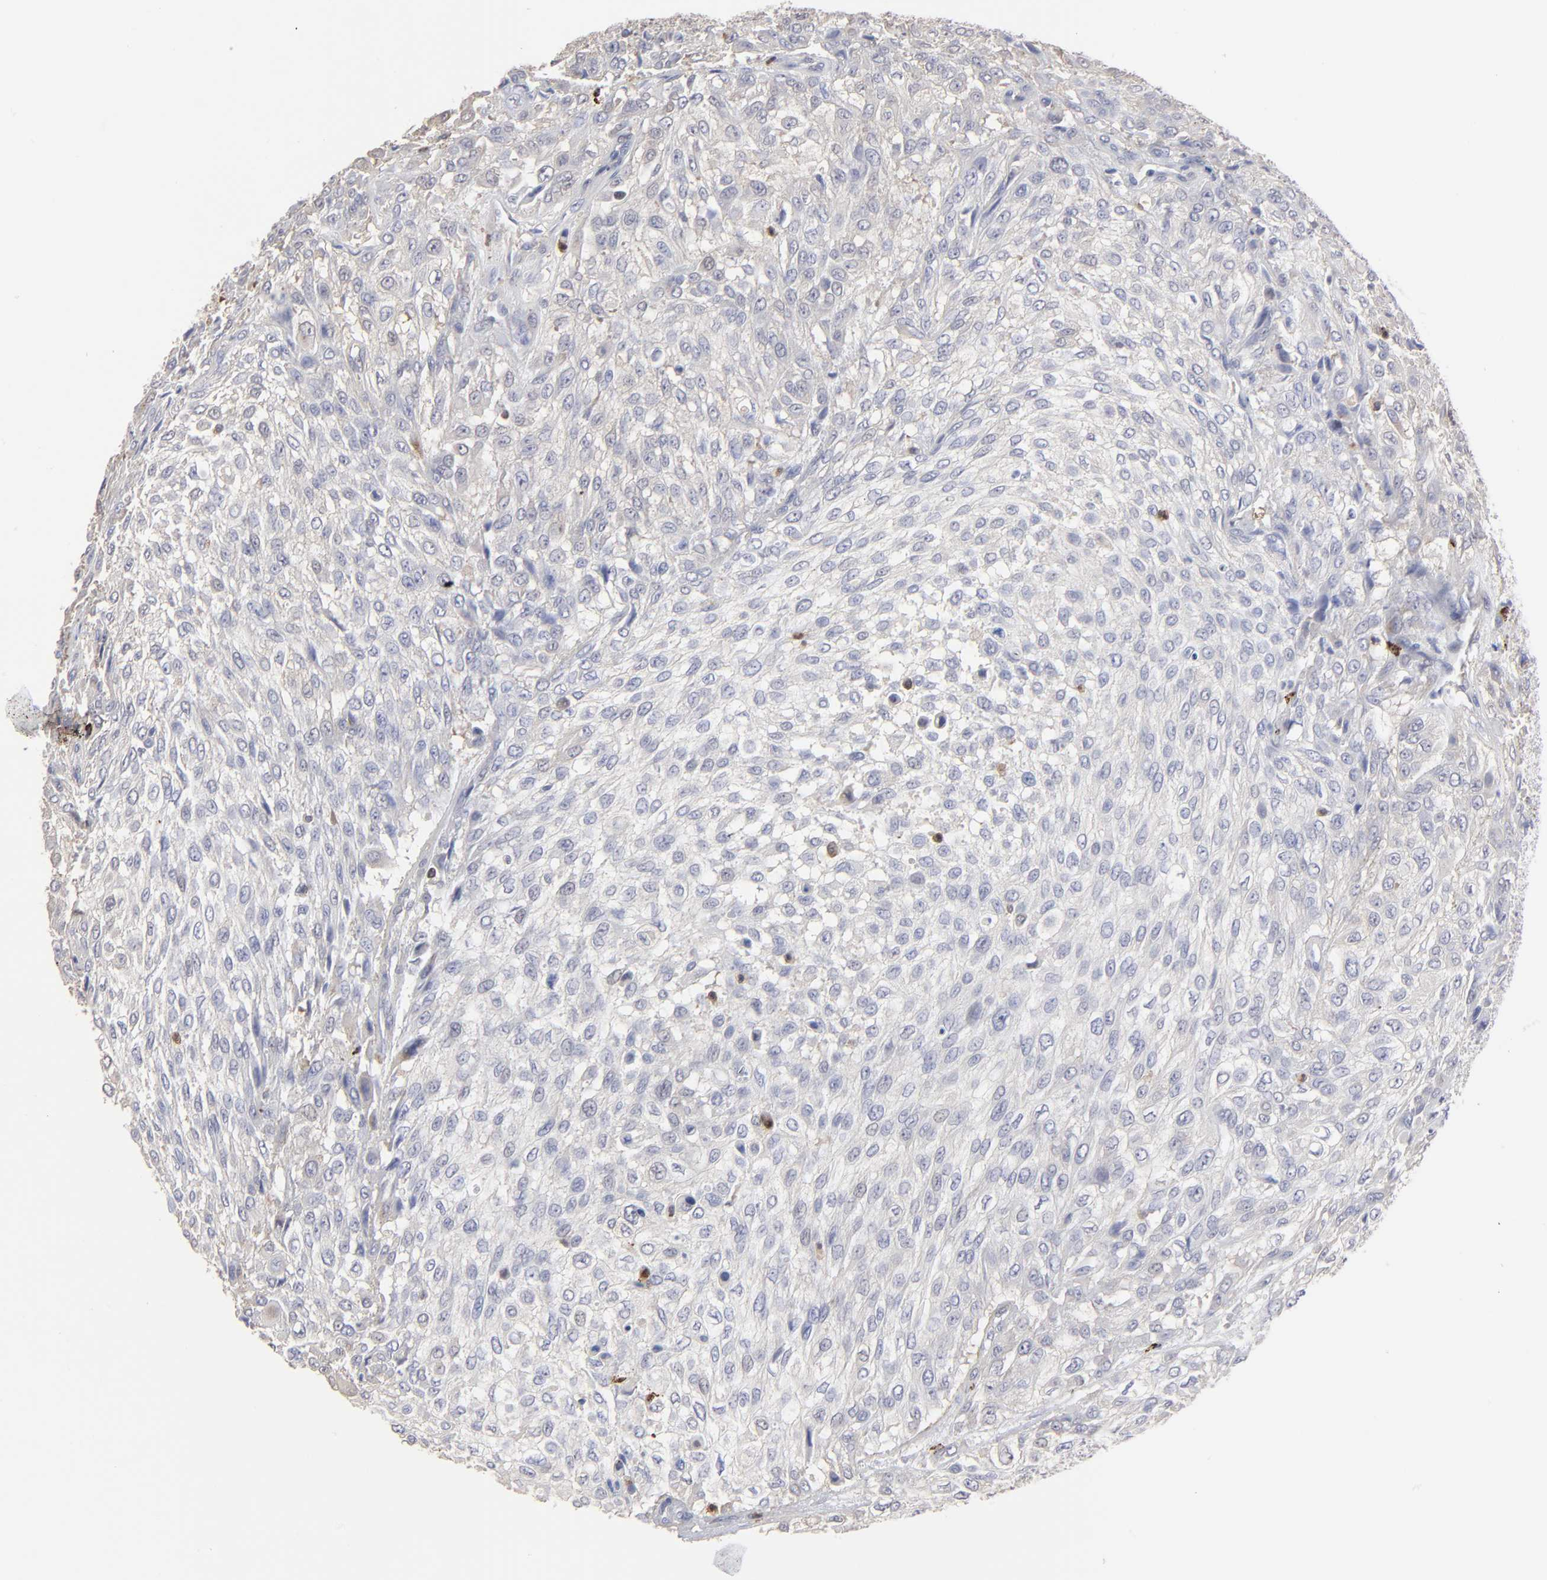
{"staining": {"intensity": "negative", "quantity": "none", "location": "none"}, "tissue": "urothelial cancer", "cell_type": "Tumor cells", "image_type": "cancer", "snomed": [{"axis": "morphology", "description": "Urothelial carcinoma, High grade"}, {"axis": "topography", "description": "Urinary bladder"}], "caption": "Immunohistochemical staining of urothelial cancer displays no significant positivity in tumor cells.", "gene": "TBXT", "patient": {"sex": "male", "age": 57}}